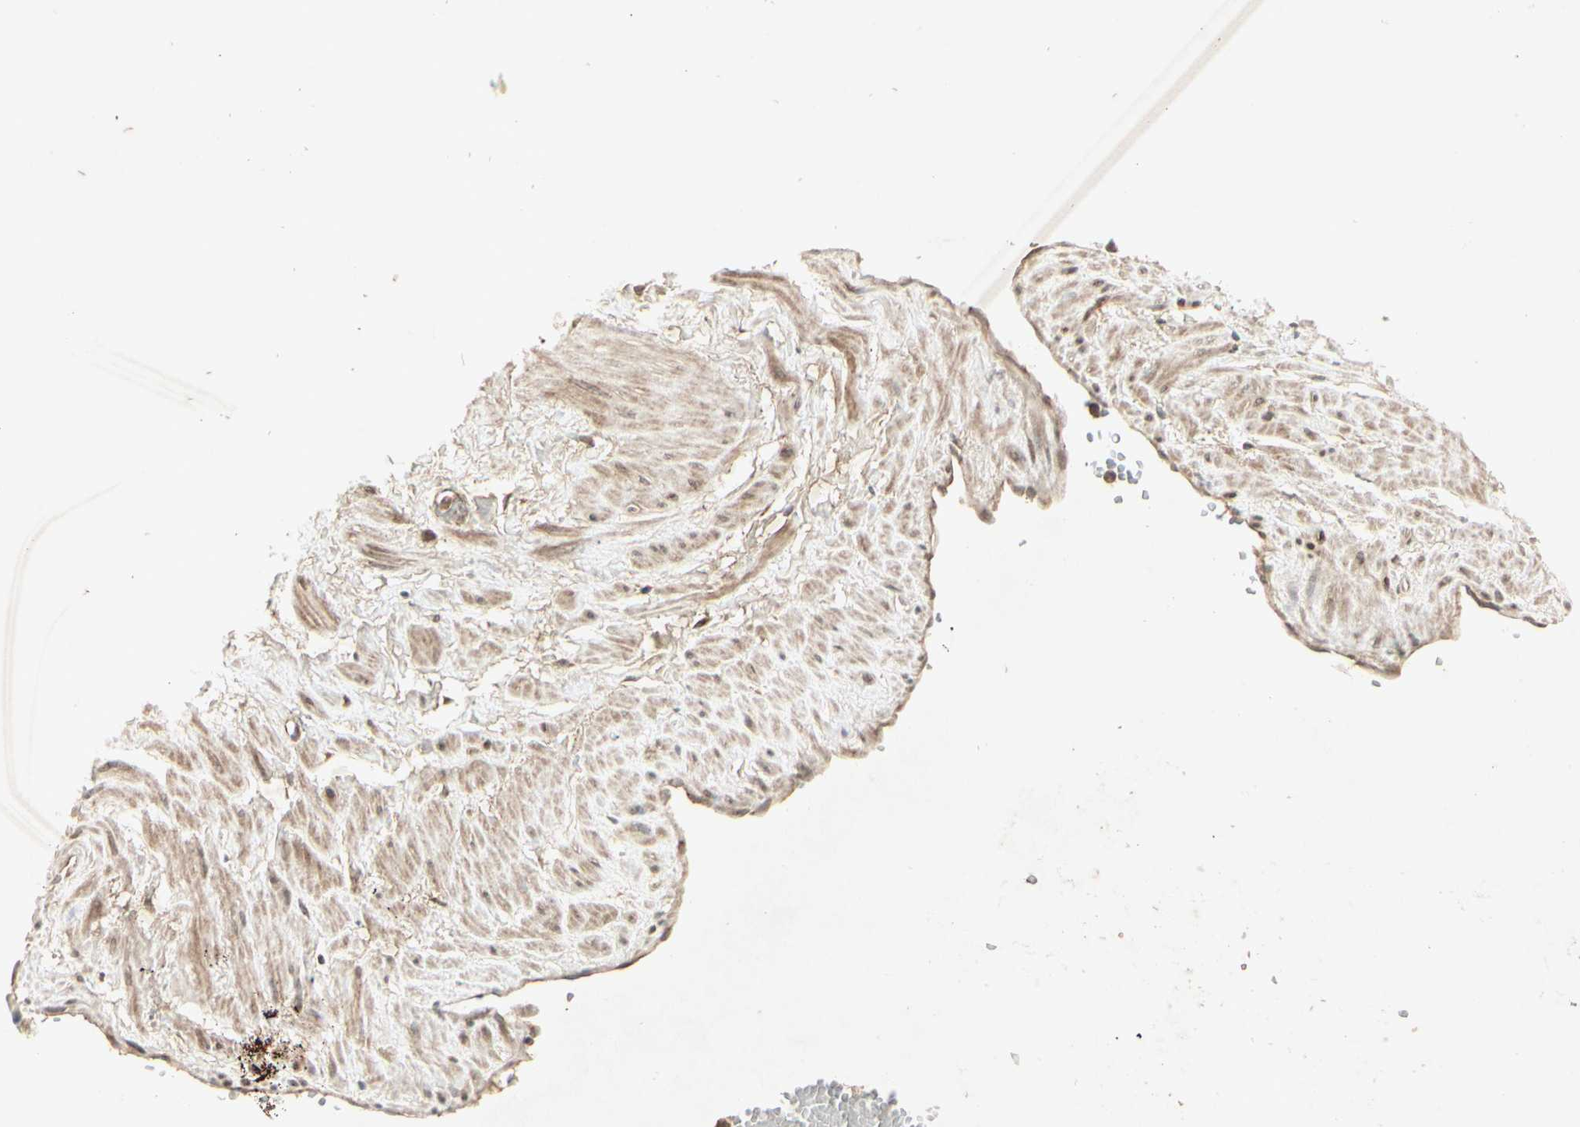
{"staining": {"intensity": "negative", "quantity": "none", "location": "none"}, "tissue": "adipose tissue", "cell_type": "Adipocytes", "image_type": "normal", "snomed": [{"axis": "morphology", "description": "Normal tissue, NOS"}, {"axis": "topography", "description": "Soft tissue"}, {"axis": "topography", "description": "Vascular tissue"}], "caption": "Image shows no significant protein positivity in adipocytes of normal adipose tissue. (DAB IHC, high magnification).", "gene": "TEK", "patient": {"sex": "female", "age": 35}}